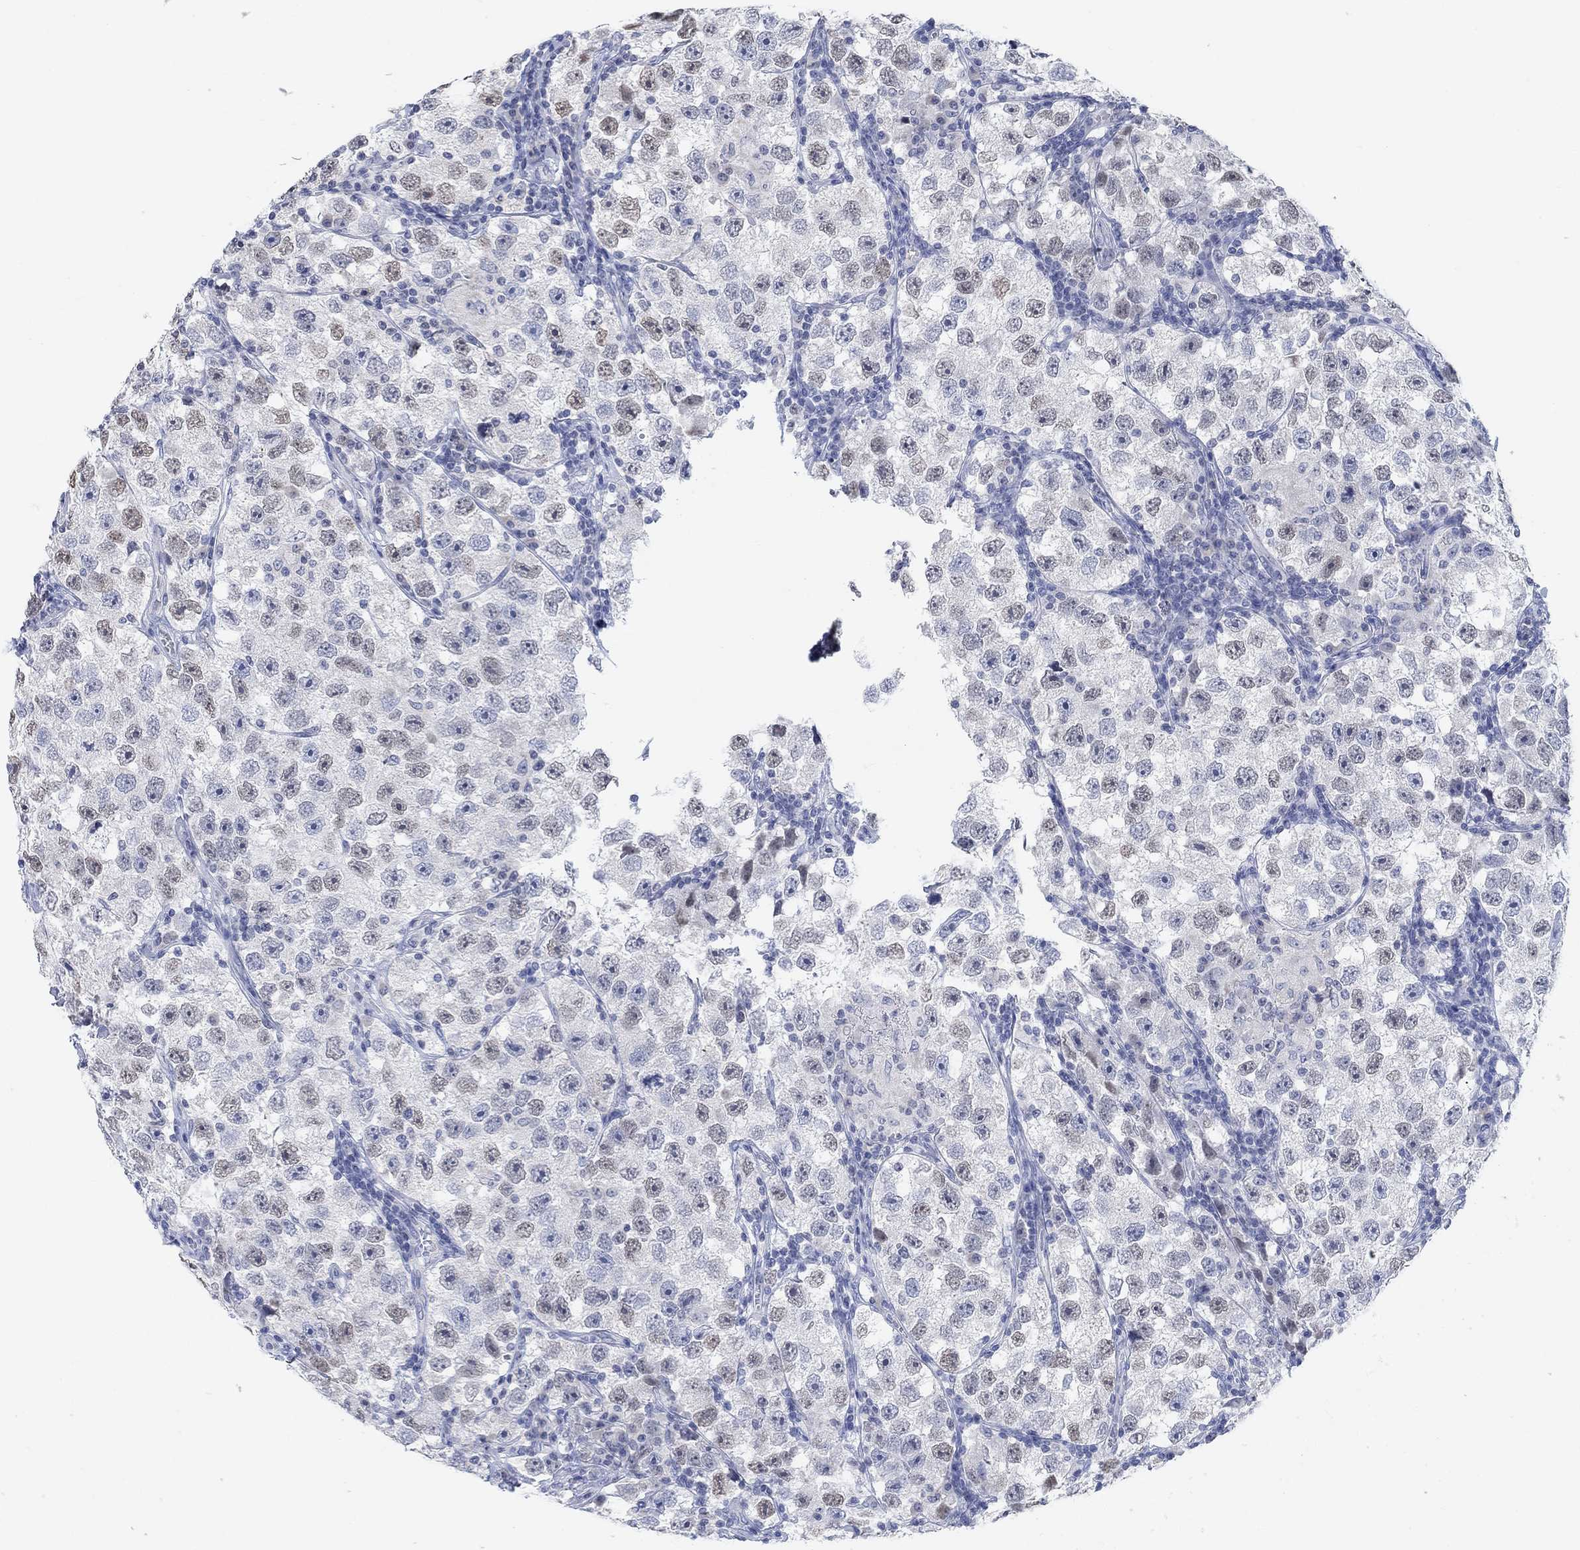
{"staining": {"intensity": "weak", "quantity": "25%-75%", "location": "nuclear"}, "tissue": "testis cancer", "cell_type": "Tumor cells", "image_type": "cancer", "snomed": [{"axis": "morphology", "description": "Seminoma, NOS"}, {"axis": "topography", "description": "Testis"}], "caption": "Testis cancer stained with a protein marker shows weak staining in tumor cells.", "gene": "ATP6V1E2", "patient": {"sex": "male", "age": 26}}